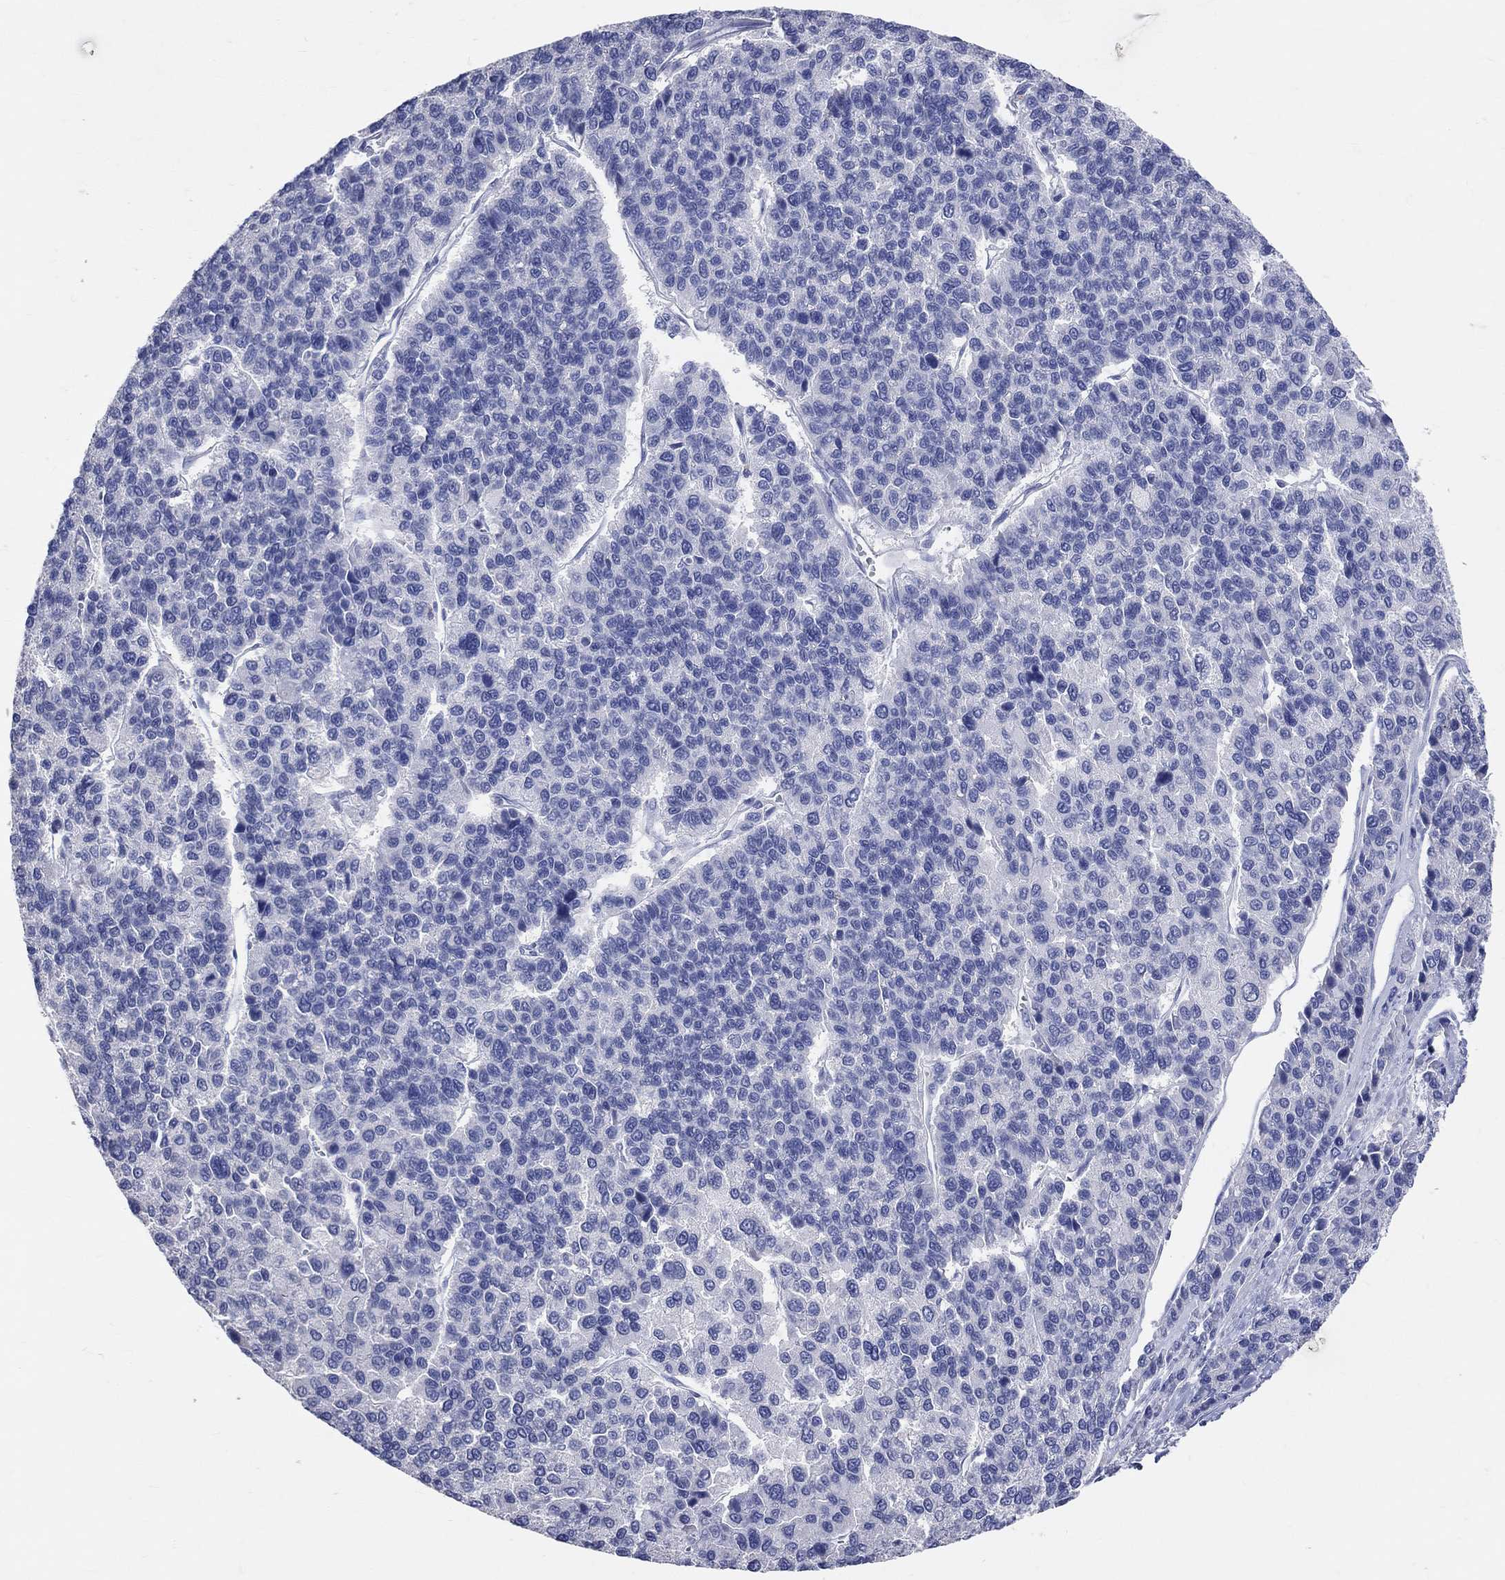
{"staining": {"intensity": "negative", "quantity": "none", "location": "none"}, "tissue": "liver cancer", "cell_type": "Tumor cells", "image_type": "cancer", "snomed": [{"axis": "morphology", "description": "Carcinoma, Hepatocellular, NOS"}, {"axis": "topography", "description": "Liver"}], "caption": "High magnification brightfield microscopy of liver cancer (hepatocellular carcinoma) stained with DAB (3,3'-diaminobenzidine) (brown) and counterstained with hematoxylin (blue): tumor cells show no significant positivity.", "gene": "LAT", "patient": {"sex": "female", "age": 41}}